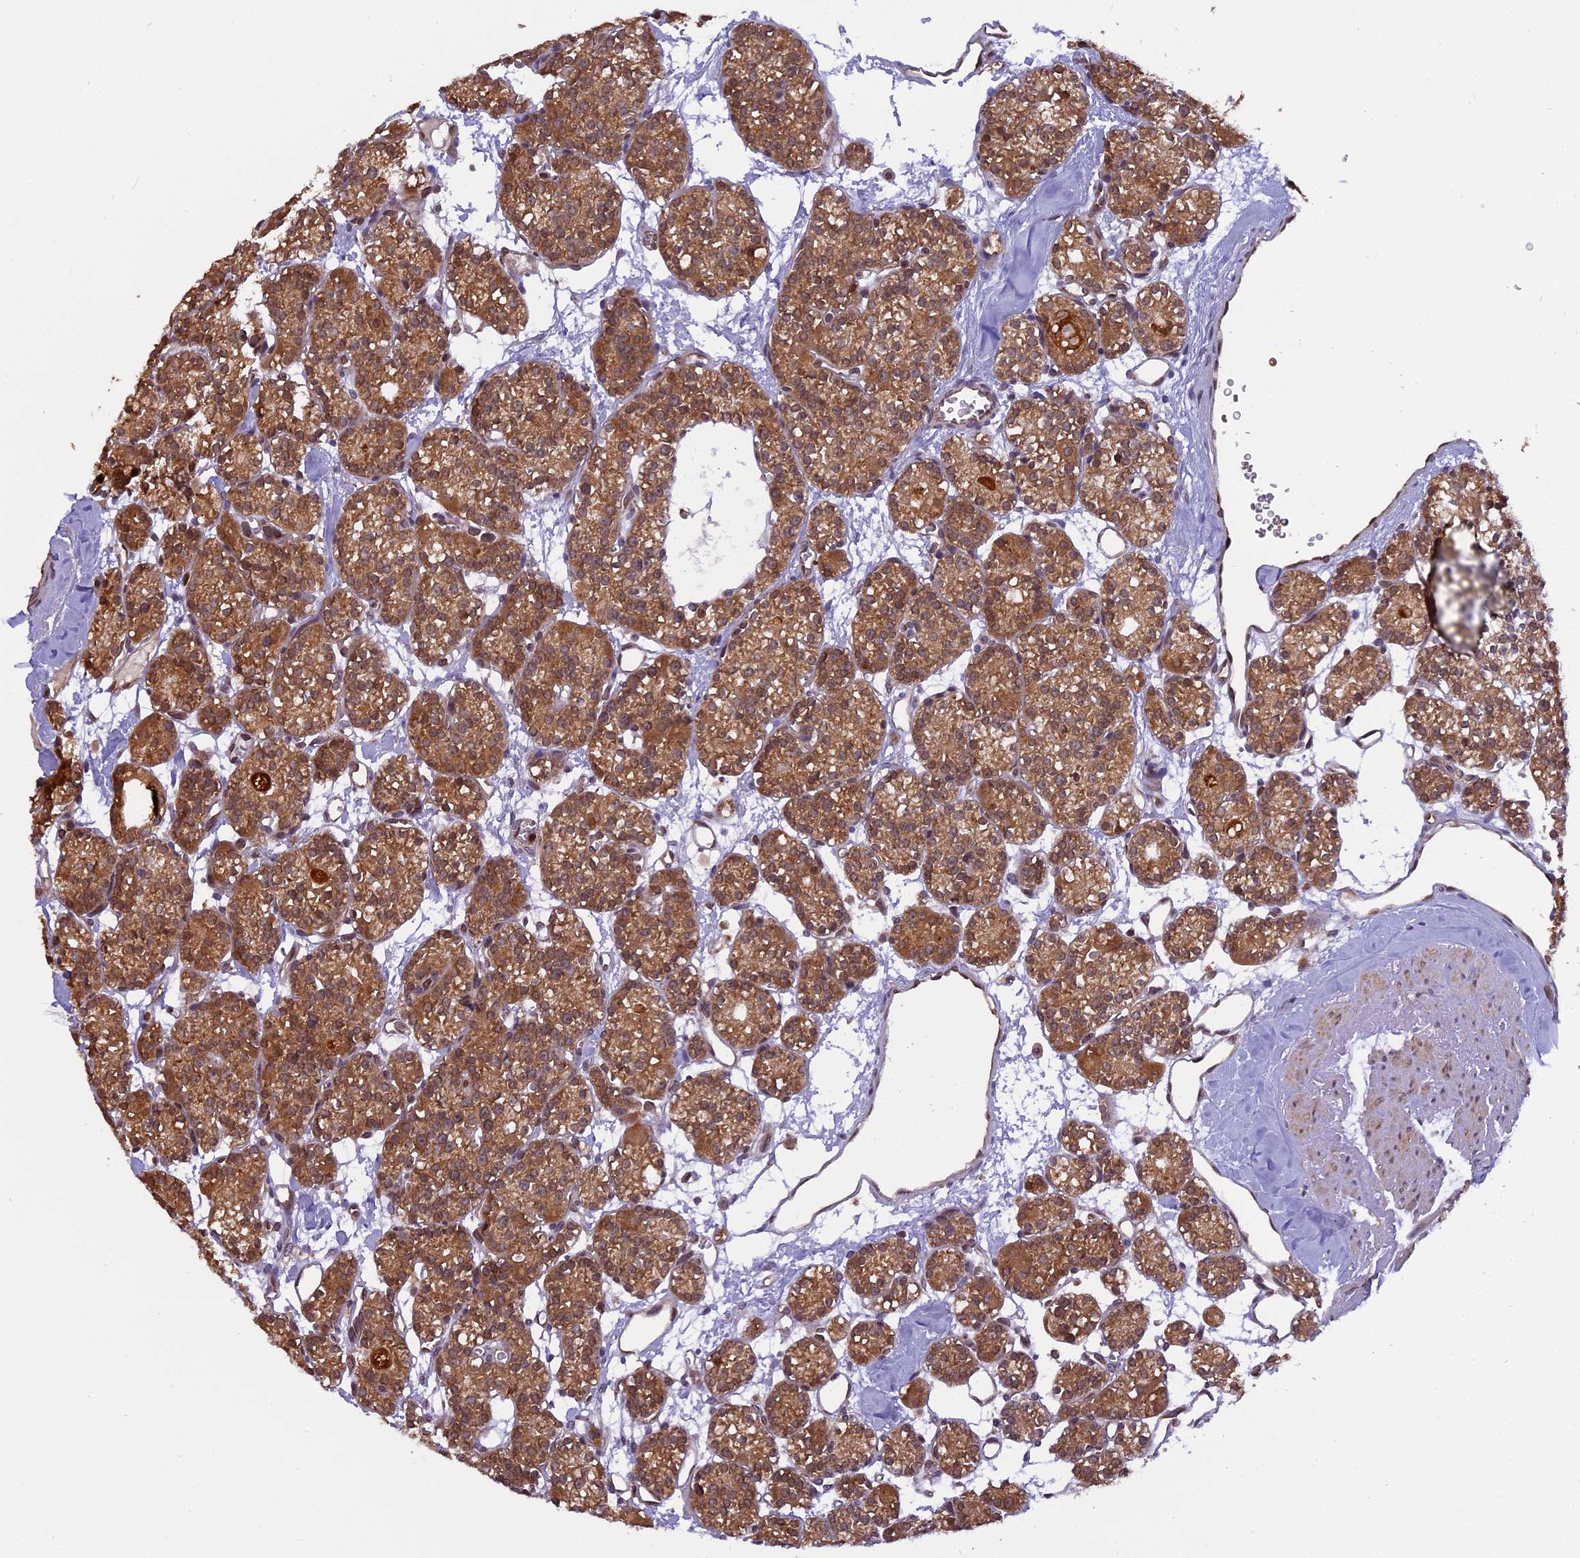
{"staining": {"intensity": "strong", "quantity": ">75%", "location": "cytoplasmic/membranous,nuclear"}, "tissue": "parathyroid gland", "cell_type": "Glandular cells", "image_type": "normal", "snomed": [{"axis": "morphology", "description": "Normal tissue, NOS"}, {"axis": "topography", "description": "Parathyroid gland"}], "caption": "Glandular cells show high levels of strong cytoplasmic/membranous,nuclear positivity in about >75% of cells in benign human parathyroid gland.", "gene": "CHMP2A", "patient": {"sex": "female", "age": 64}}